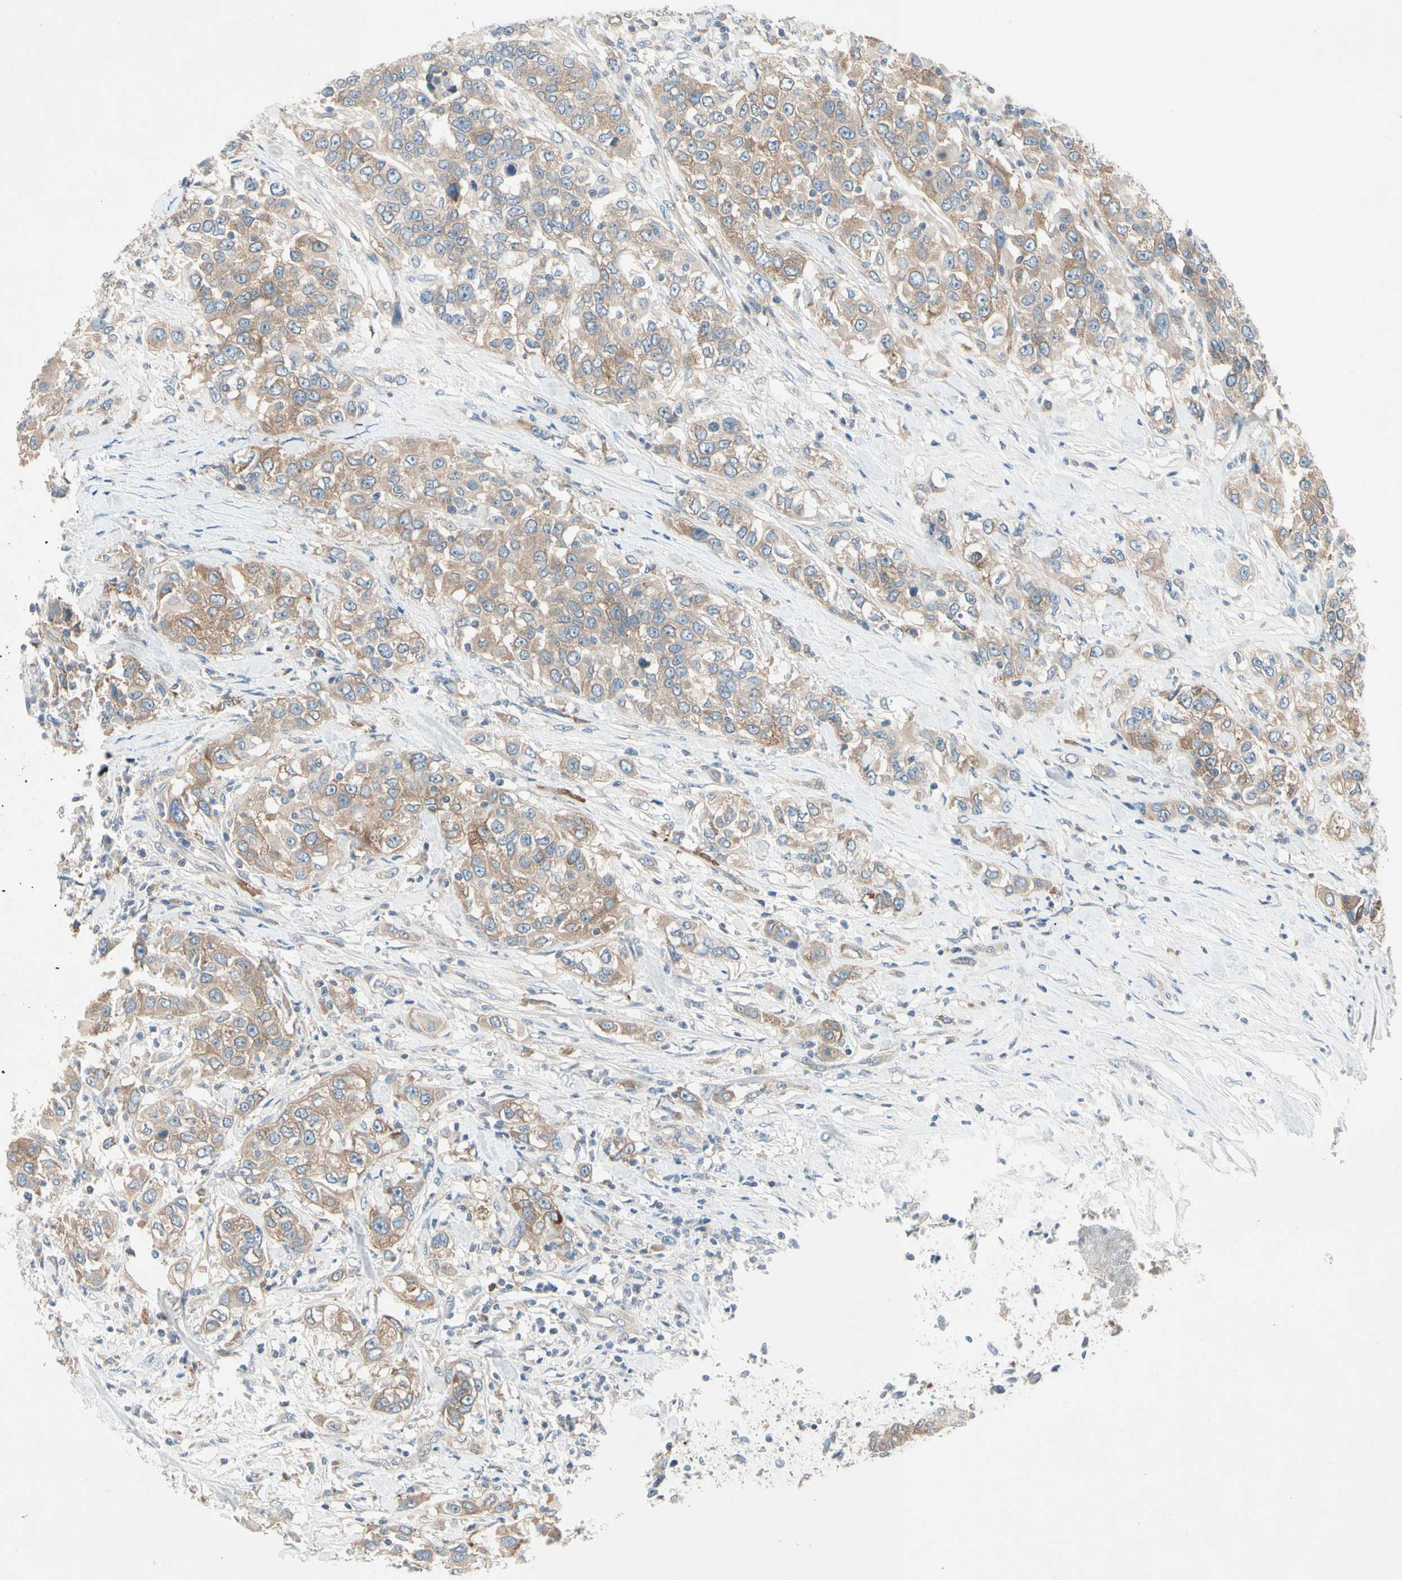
{"staining": {"intensity": "moderate", "quantity": ">75%", "location": "cytoplasmic/membranous"}, "tissue": "urothelial cancer", "cell_type": "Tumor cells", "image_type": "cancer", "snomed": [{"axis": "morphology", "description": "Urothelial carcinoma, High grade"}, {"axis": "topography", "description": "Urinary bladder"}], "caption": "Moderate cytoplasmic/membranous protein expression is present in approximately >75% of tumor cells in urothelial carcinoma (high-grade).", "gene": "IL1R1", "patient": {"sex": "female", "age": 80}}